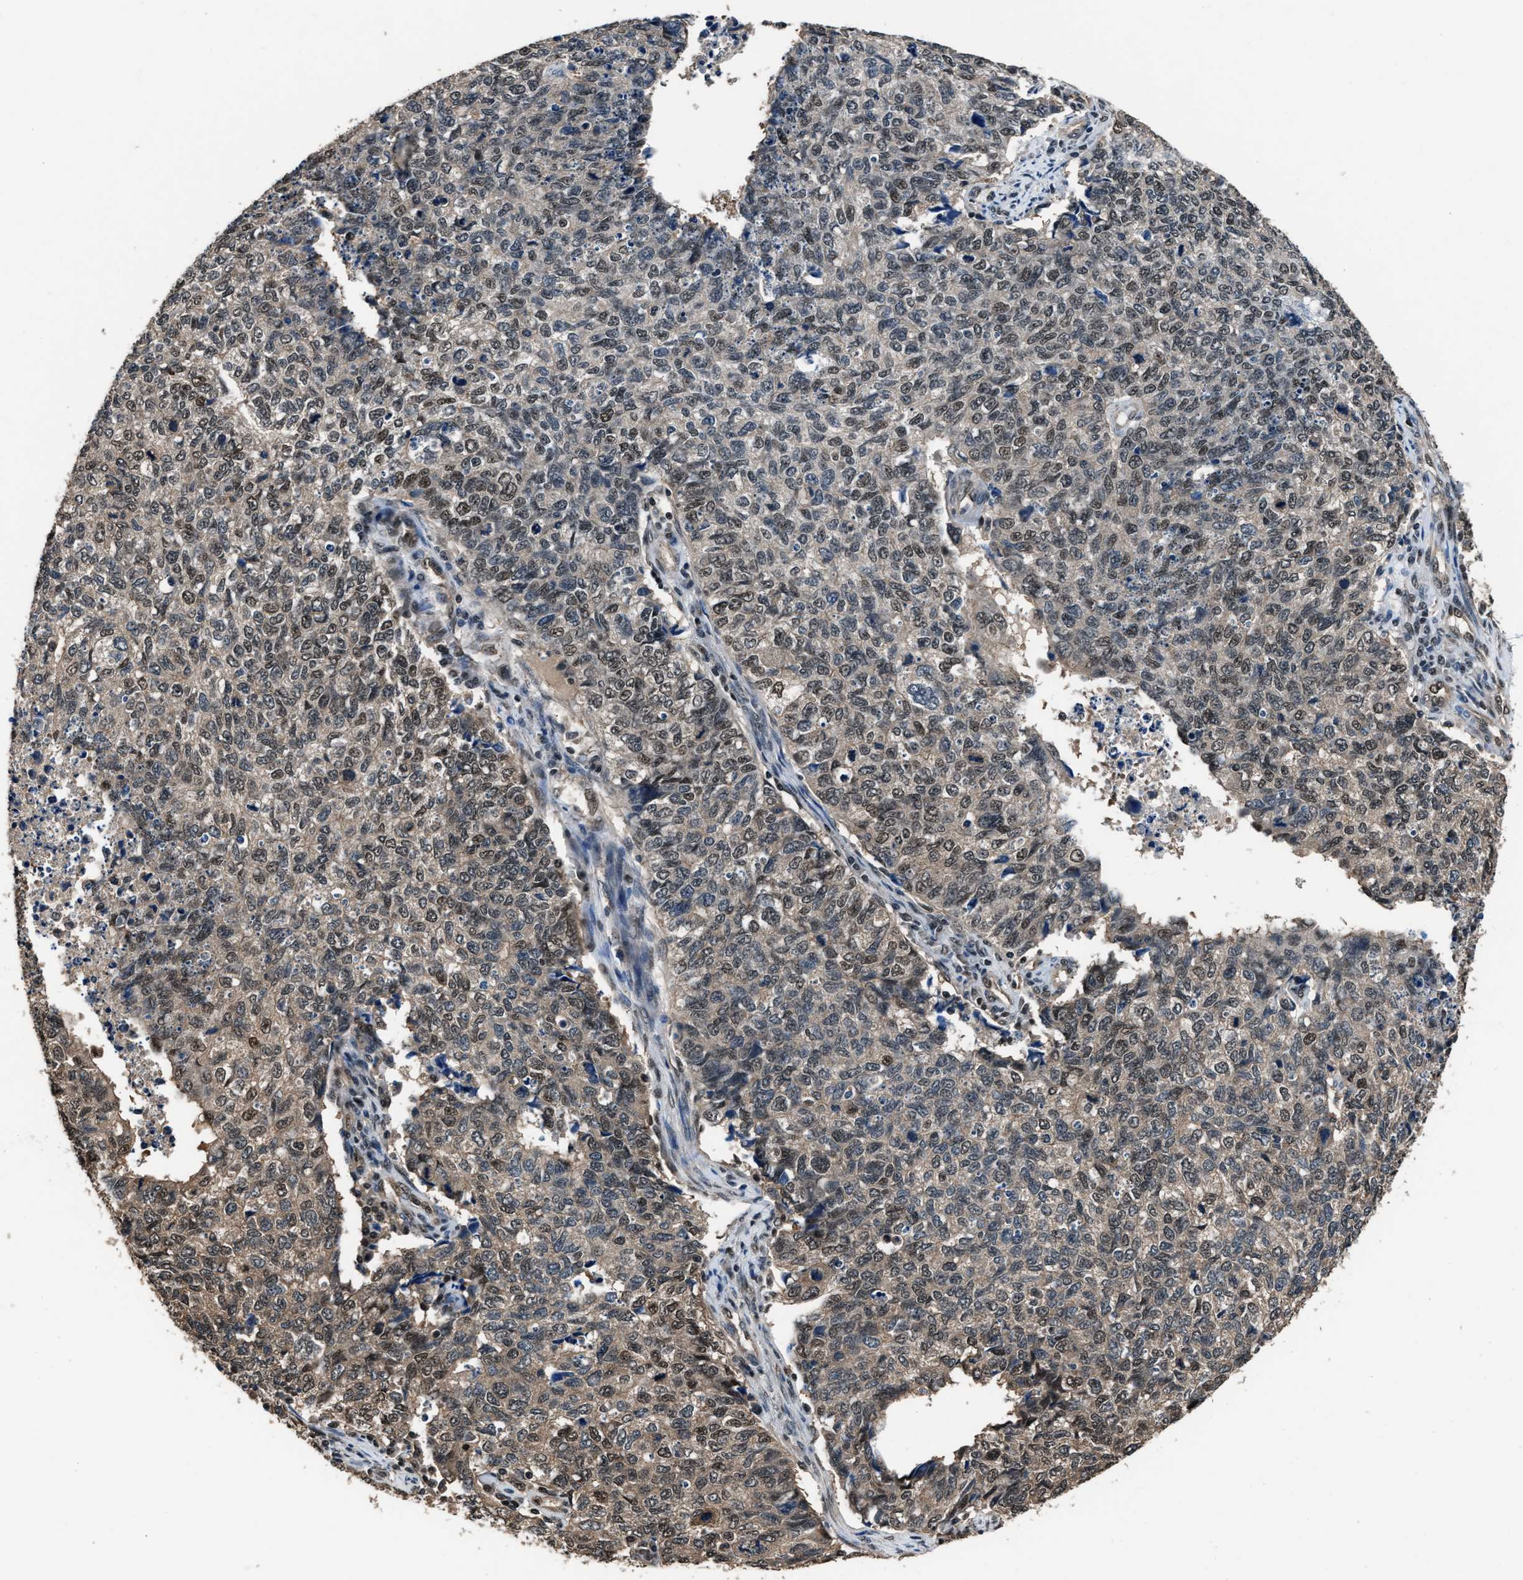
{"staining": {"intensity": "weak", "quantity": ">75%", "location": "cytoplasmic/membranous,nuclear"}, "tissue": "cervical cancer", "cell_type": "Tumor cells", "image_type": "cancer", "snomed": [{"axis": "morphology", "description": "Squamous cell carcinoma, NOS"}, {"axis": "topography", "description": "Cervix"}], "caption": "Protein expression analysis of human cervical cancer reveals weak cytoplasmic/membranous and nuclear staining in about >75% of tumor cells.", "gene": "DFFA", "patient": {"sex": "female", "age": 63}}